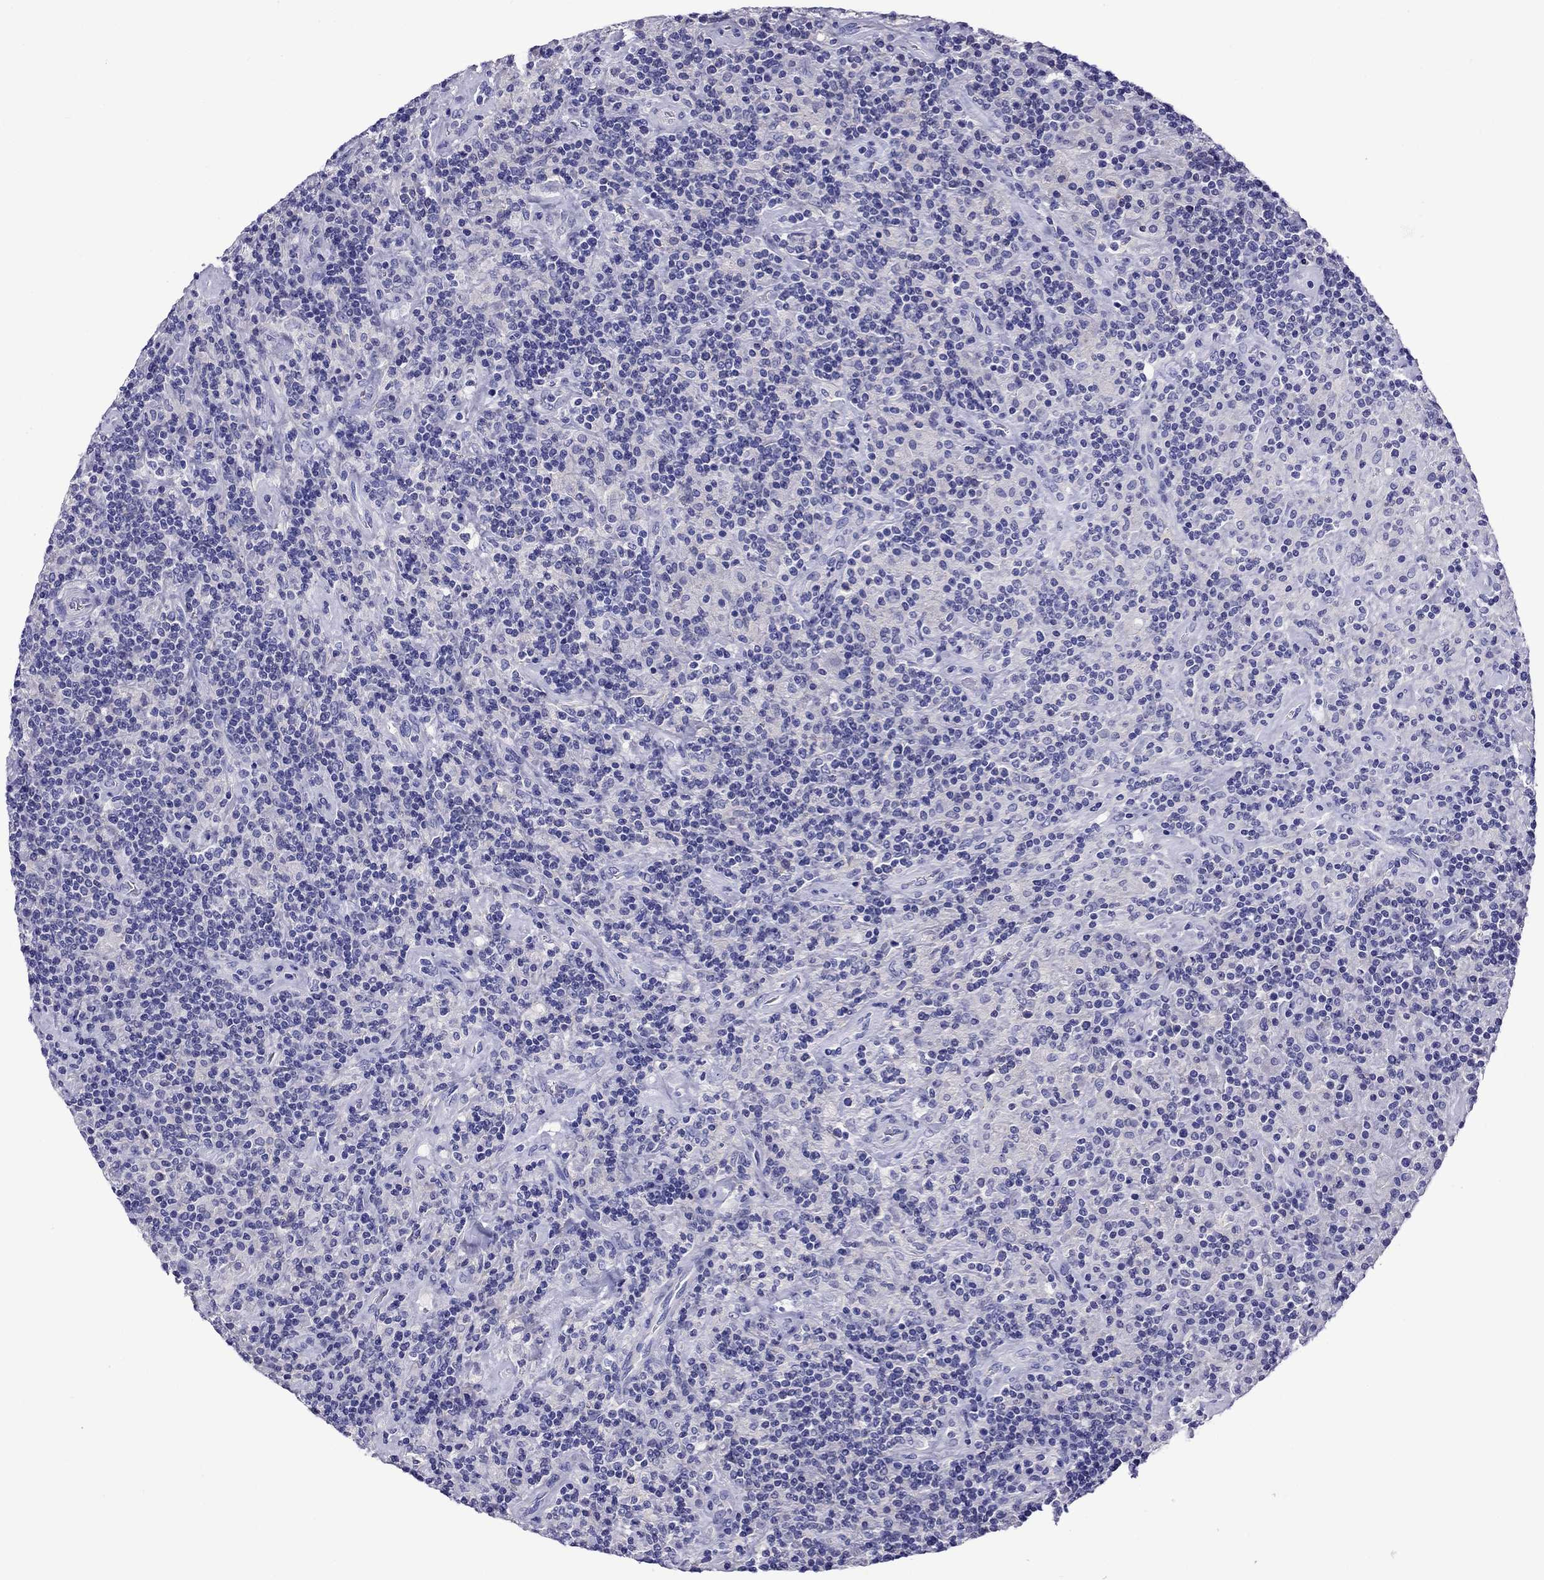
{"staining": {"intensity": "negative", "quantity": "none", "location": "none"}, "tissue": "lymphoma", "cell_type": "Tumor cells", "image_type": "cancer", "snomed": [{"axis": "morphology", "description": "Hodgkin's disease, NOS"}, {"axis": "topography", "description": "Lymph node"}], "caption": "This micrograph is of lymphoma stained with IHC to label a protein in brown with the nuclei are counter-stained blue. There is no positivity in tumor cells.", "gene": "SCG2", "patient": {"sex": "male", "age": 70}}